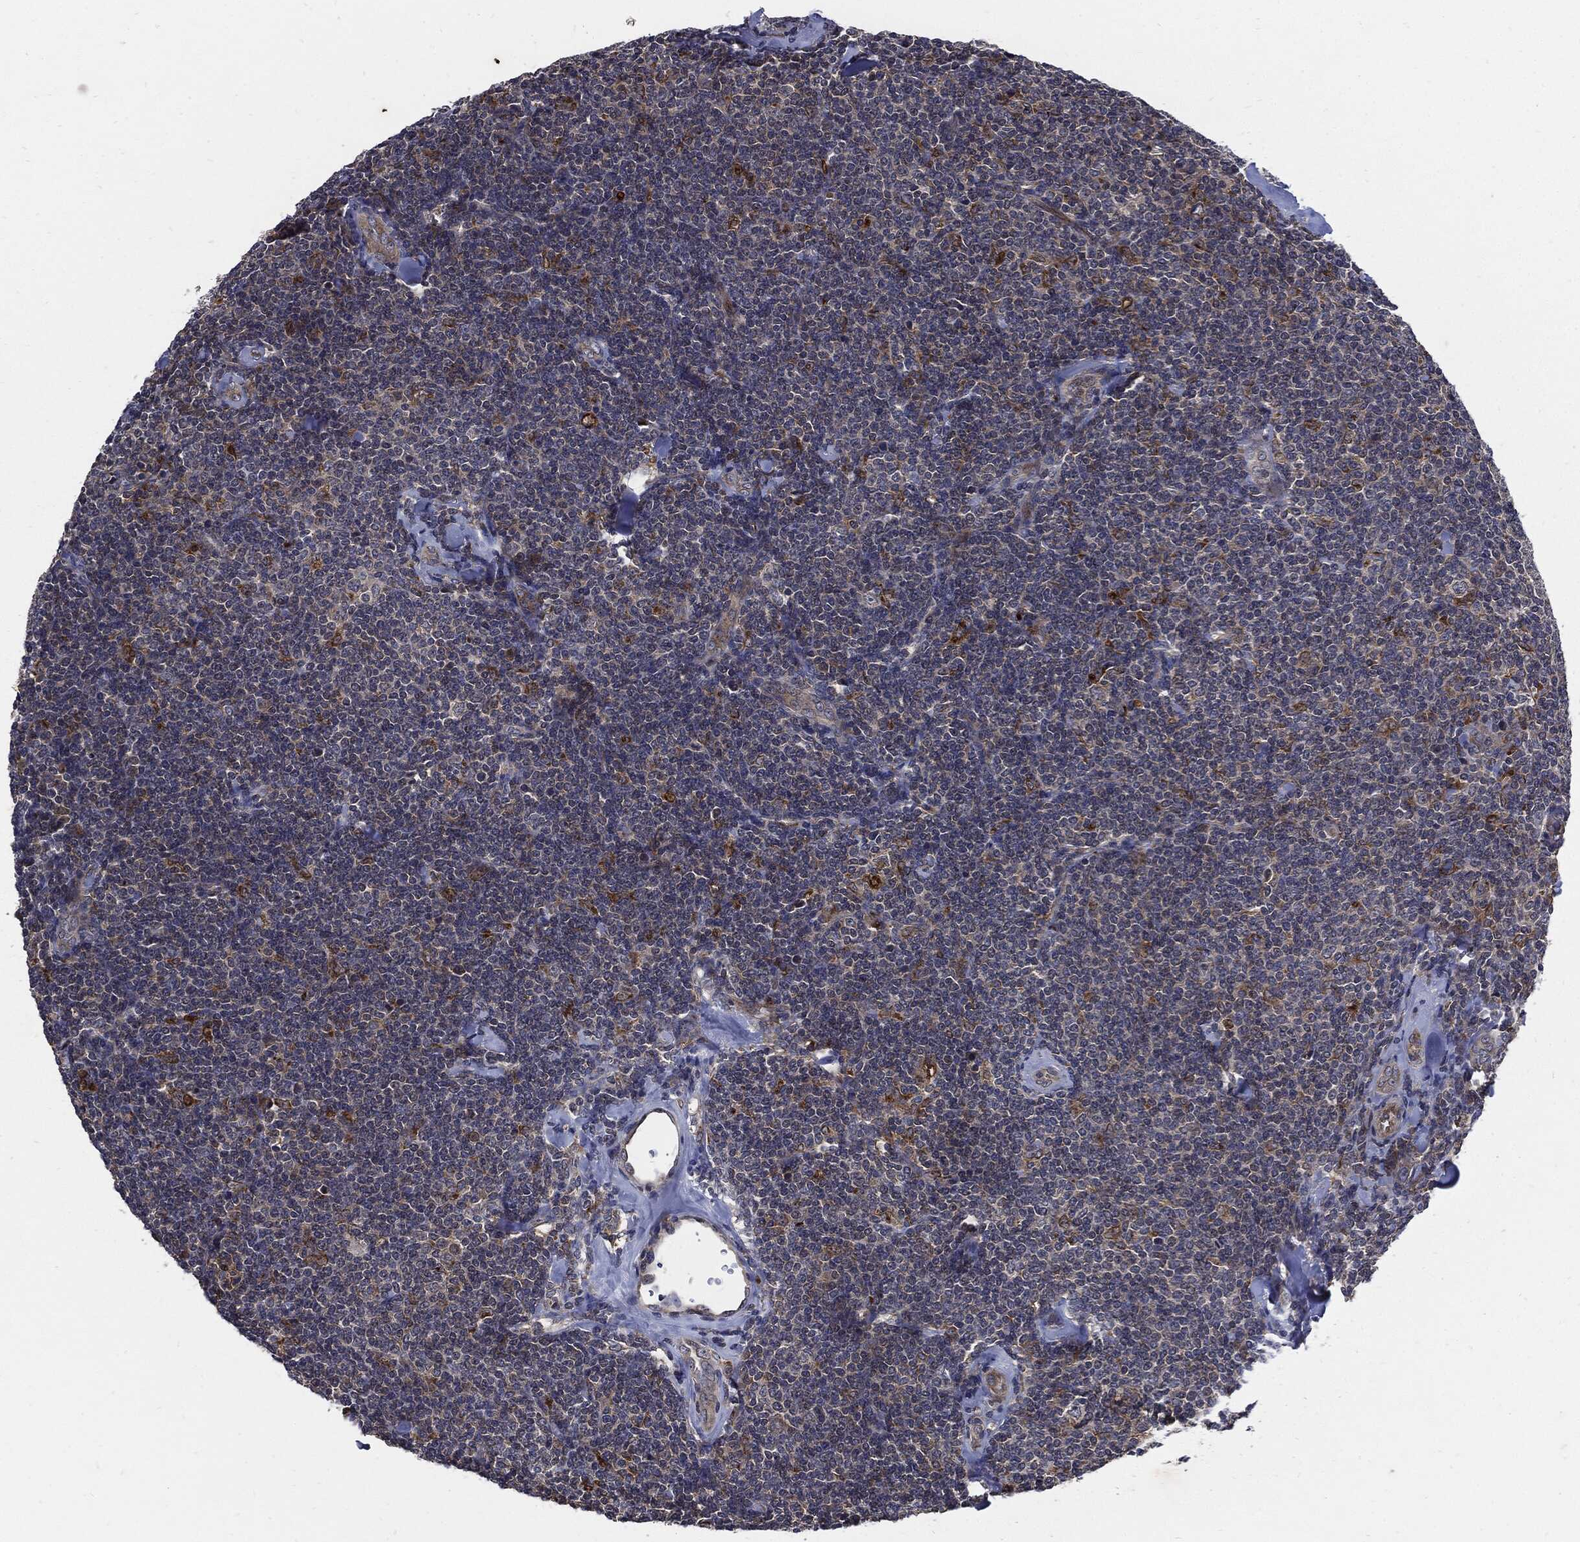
{"staining": {"intensity": "negative", "quantity": "none", "location": "none"}, "tissue": "lymphoma", "cell_type": "Tumor cells", "image_type": "cancer", "snomed": [{"axis": "morphology", "description": "Malignant lymphoma, non-Hodgkin's type, Low grade"}, {"axis": "topography", "description": "Lymph node"}], "caption": "Tumor cells are negative for brown protein staining in malignant lymphoma, non-Hodgkin's type (low-grade).", "gene": "SLC31A2", "patient": {"sex": "female", "age": 56}}